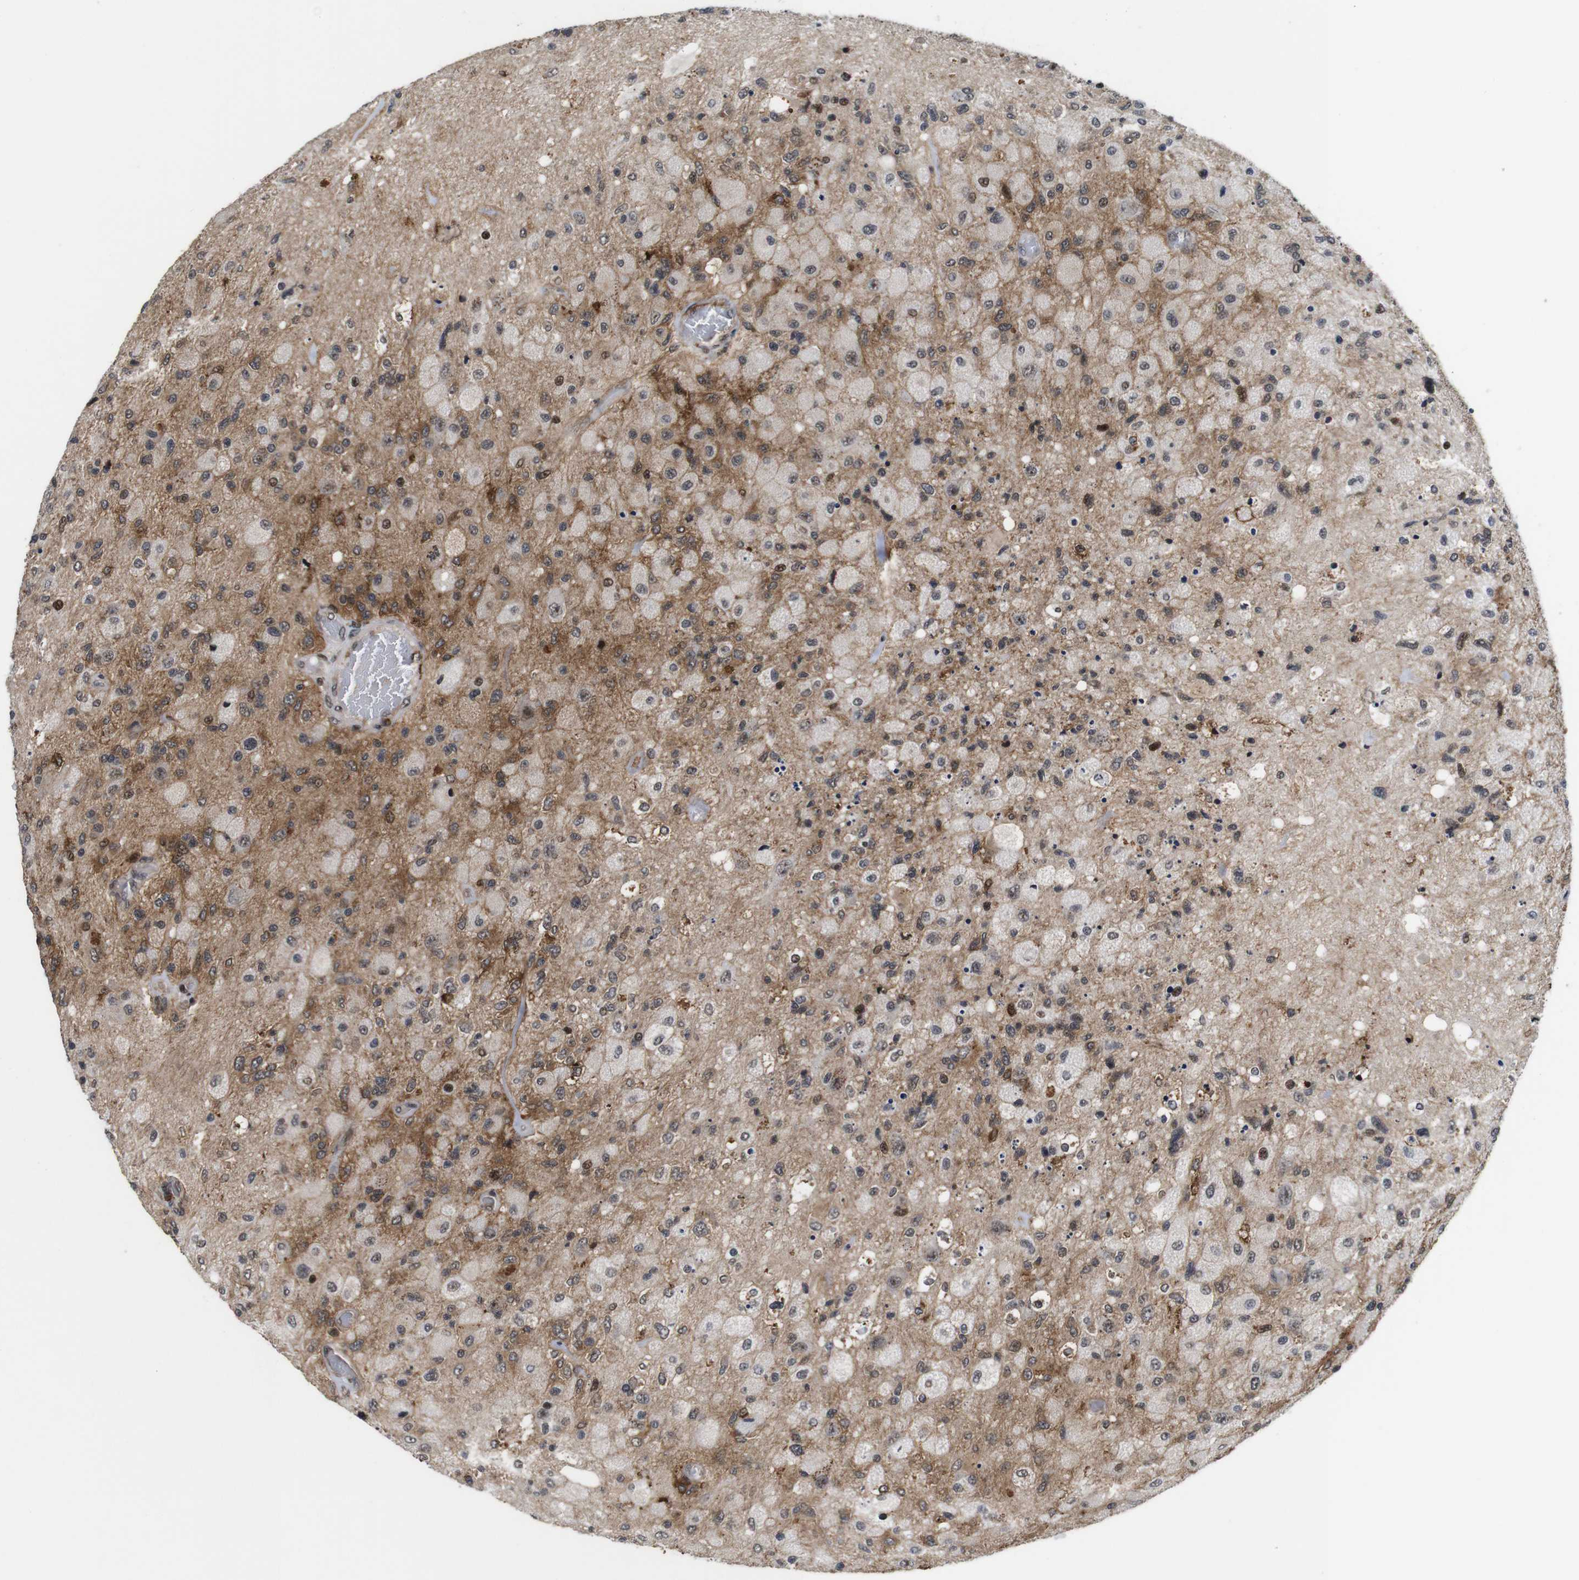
{"staining": {"intensity": "moderate", "quantity": "<25%", "location": "cytoplasmic/membranous,nuclear"}, "tissue": "glioma", "cell_type": "Tumor cells", "image_type": "cancer", "snomed": [{"axis": "morphology", "description": "Normal tissue, NOS"}, {"axis": "morphology", "description": "Glioma, malignant, High grade"}, {"axis": "topography", "description": "Cerebral cortex"}], "caption": "Glioma stained with IHC demonstrates moderate cytoplasmic/membranous and nuclear staining in approximately <25% of tumor cells. (Stains: DAB in brown, nuclei in blue, Microscopy: brightfield microscopy at high magnification).", "gene": "EIF4G1", "patient": {"sex": "male", "age": 77}}